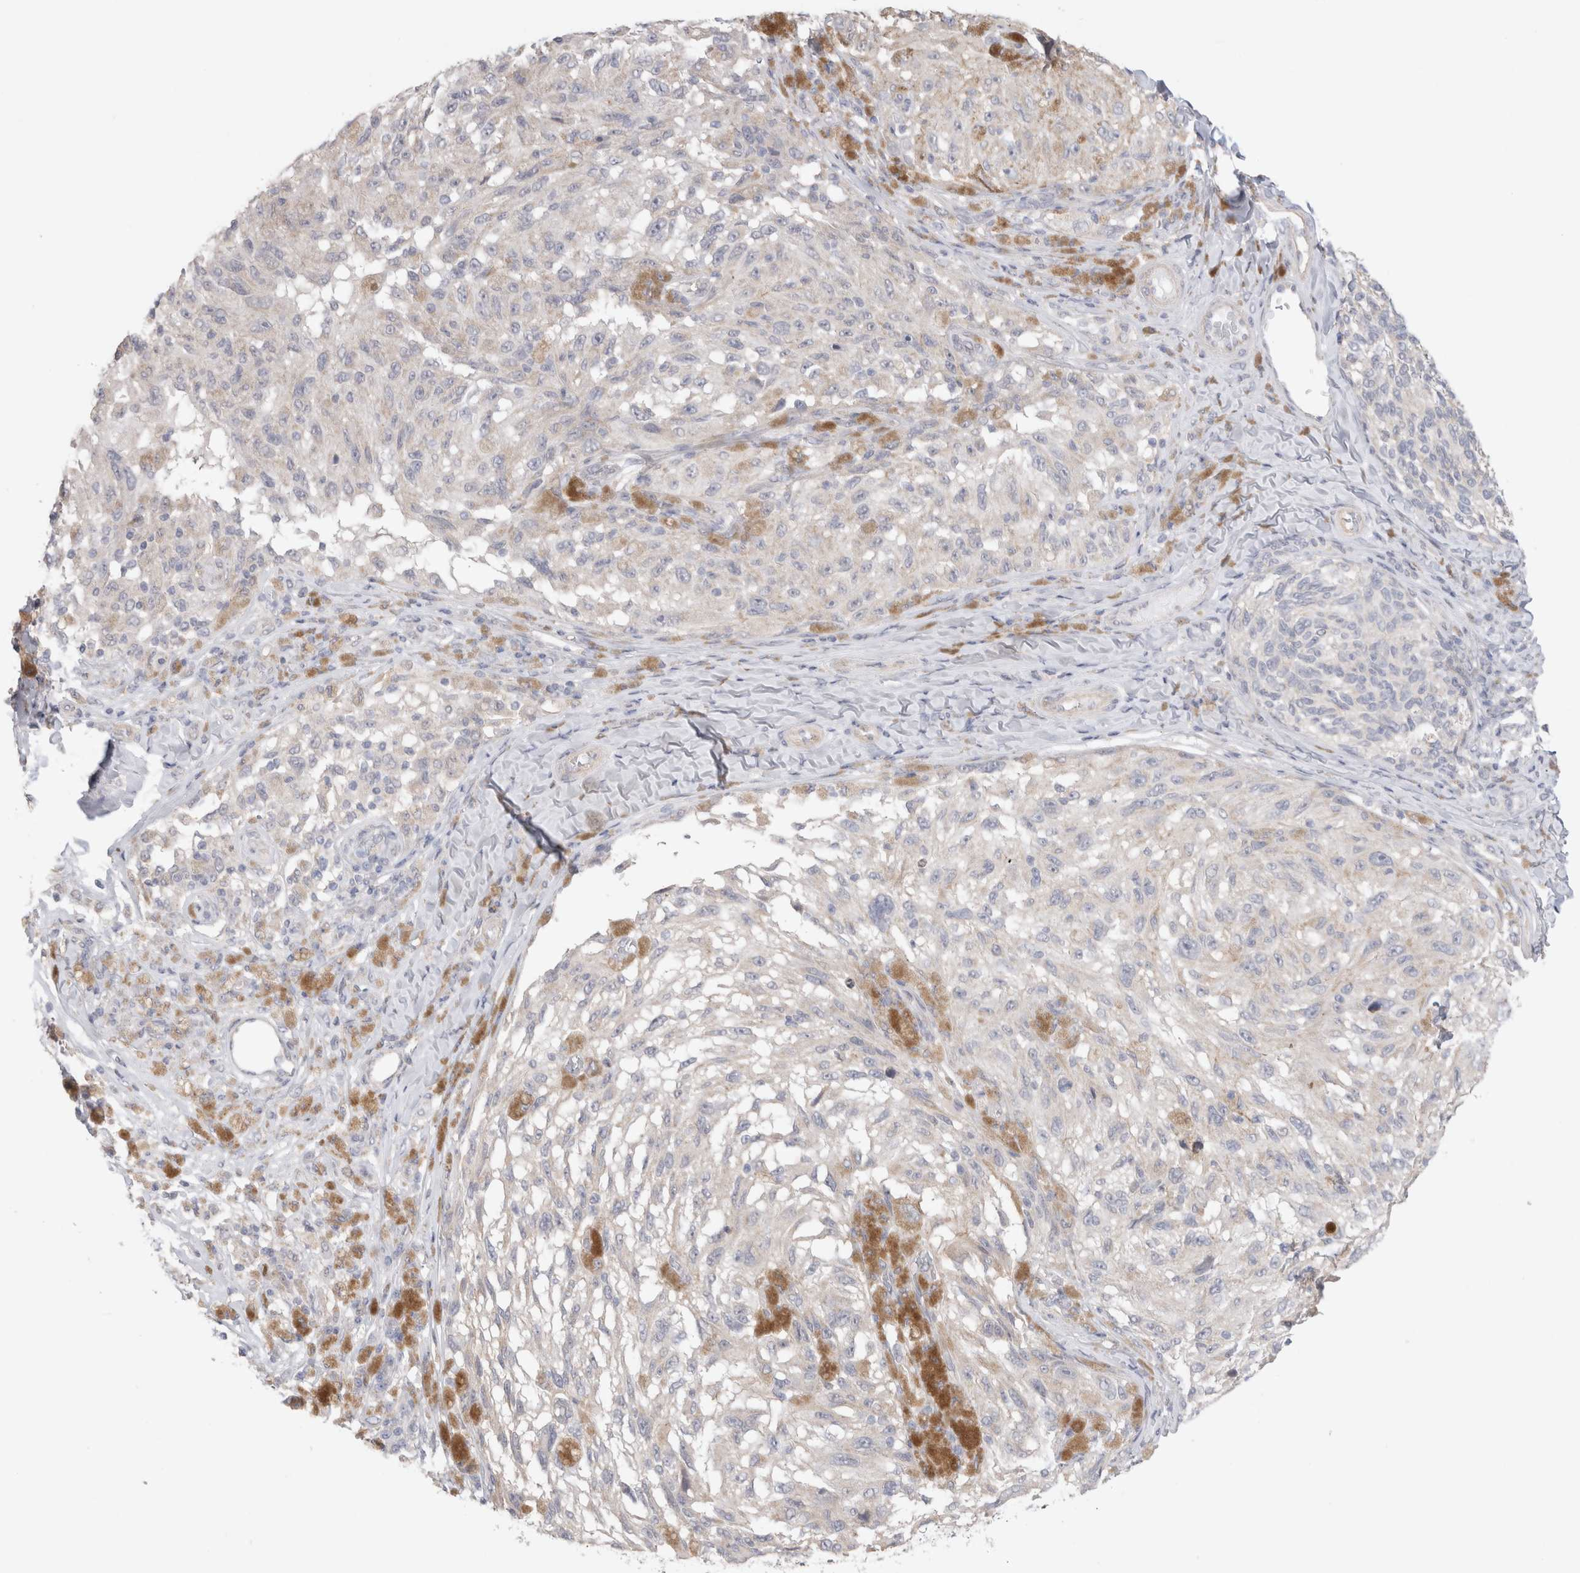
{"staining": {"intensity": "negative", "quantity": "none", "location": "none"}, "tissue": "melanoma", "cell_type": "Tumor cells", "image_type": "cancer", "snomed": [{"axis": "morphology", "description": "Malignant melanoma, NOS"}, {"axis": "topography", "description": "Skin"}], "caption": "The immunohistochemistry micrograph has no significant positivity in tumor cells of melanoma tissue.", "gene": "DMD", "patient": {"sex": "female", "age": 73}}